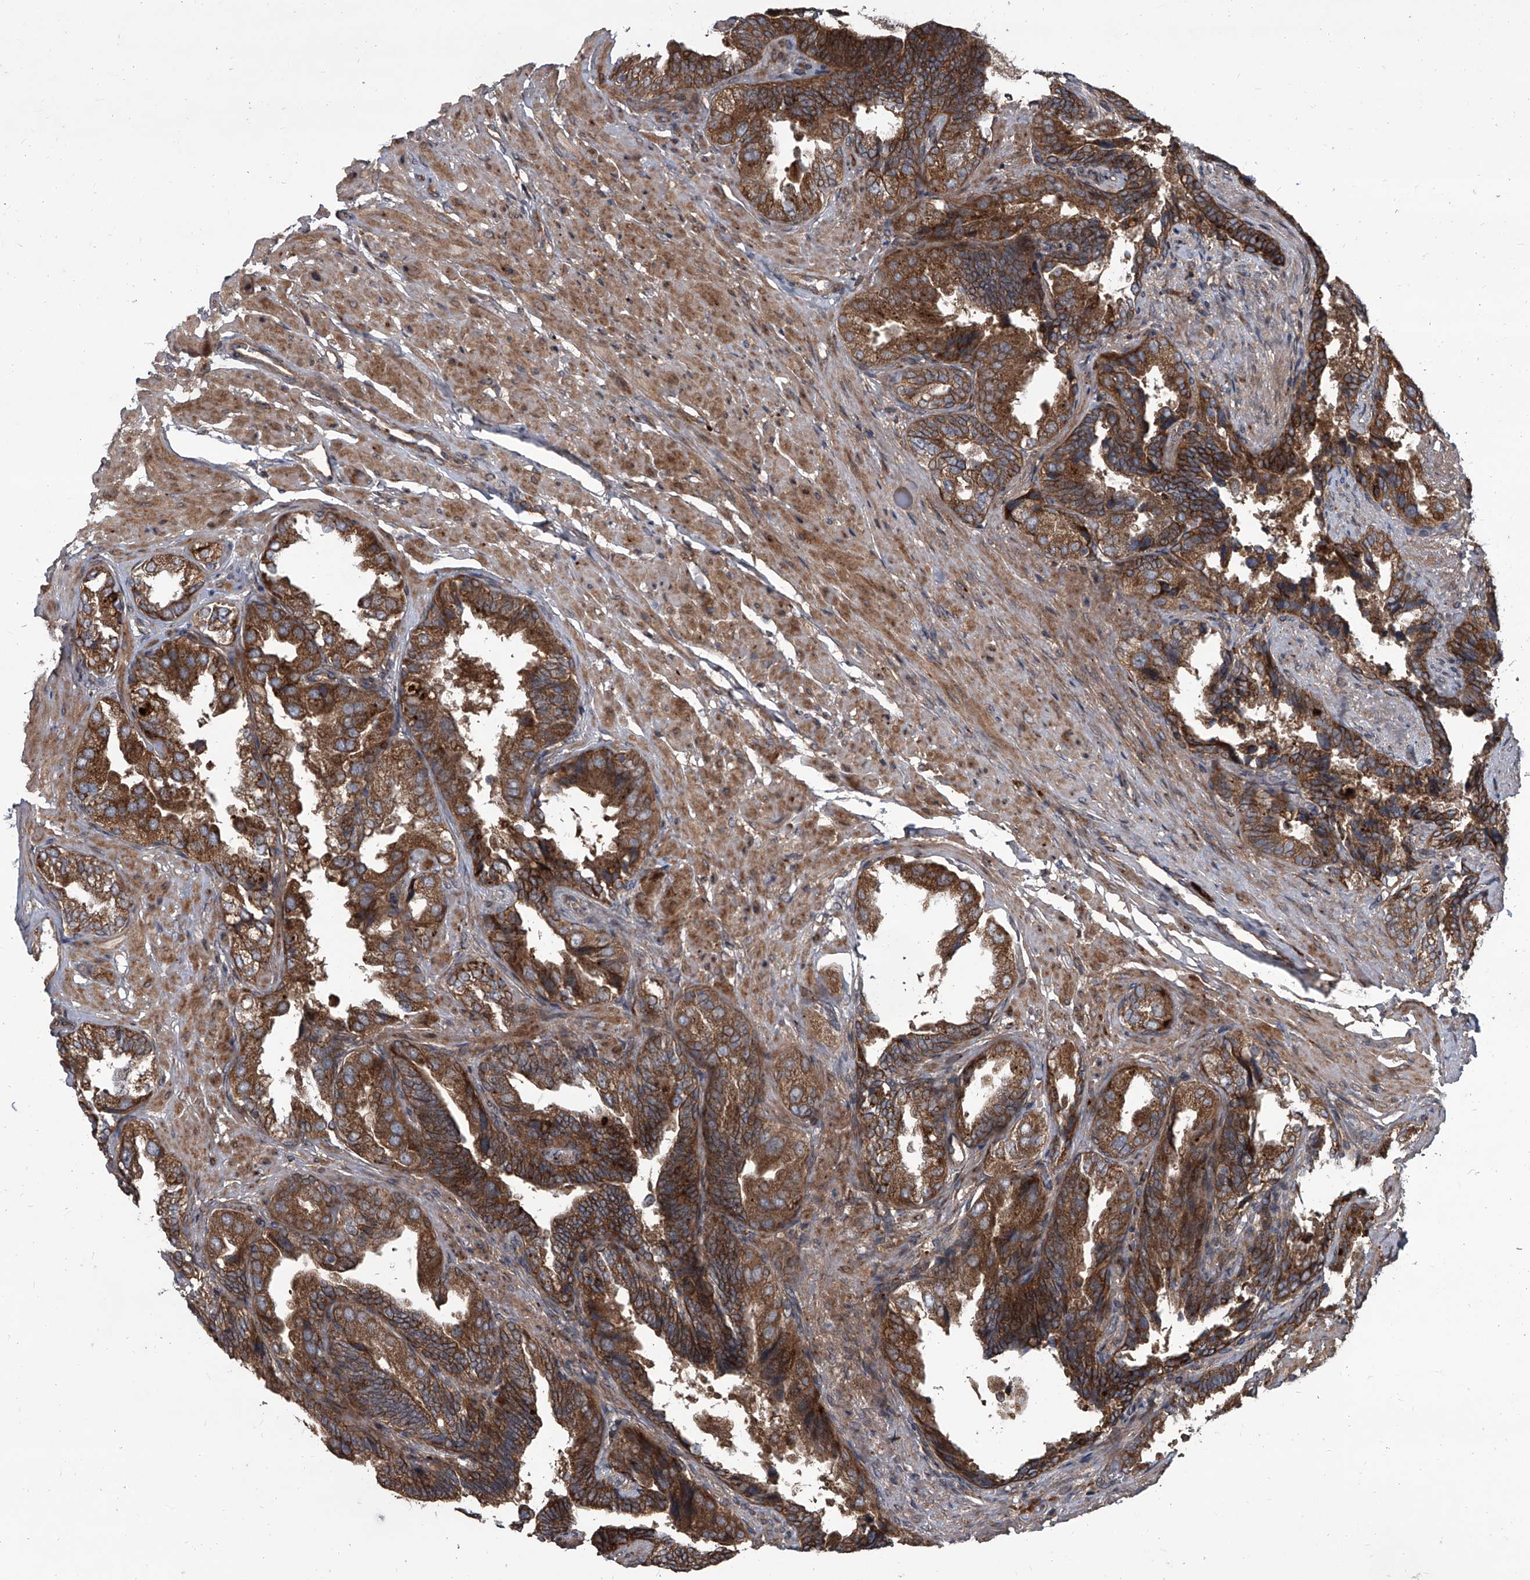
{"staining": {"intensity": "strong", "quantity": ">75%", "location": "cytoplasmic/membranous"}, "tissue": "seminal vesicle", "cell_type": "Glandular cells", "image_type": "normal", "snomed": [{"axis": "morphology", "description": "Normal tissue, NOS"}, {"axis": "topography", "description": "Seminal veicle"}, {"axis": "topography", "description": "Peripheral nerve tissue"}], "caption": "Immunohistochemistry (IHC) photomicrograph of normal human seminal vesicle stained for a protein (brown), which demonstrates high levels of strong cytoplasmic/membranous expression in about >75% of glandular cells.", "gene": "EVA1C", "patient": {"sex": "male", "age": 63}}